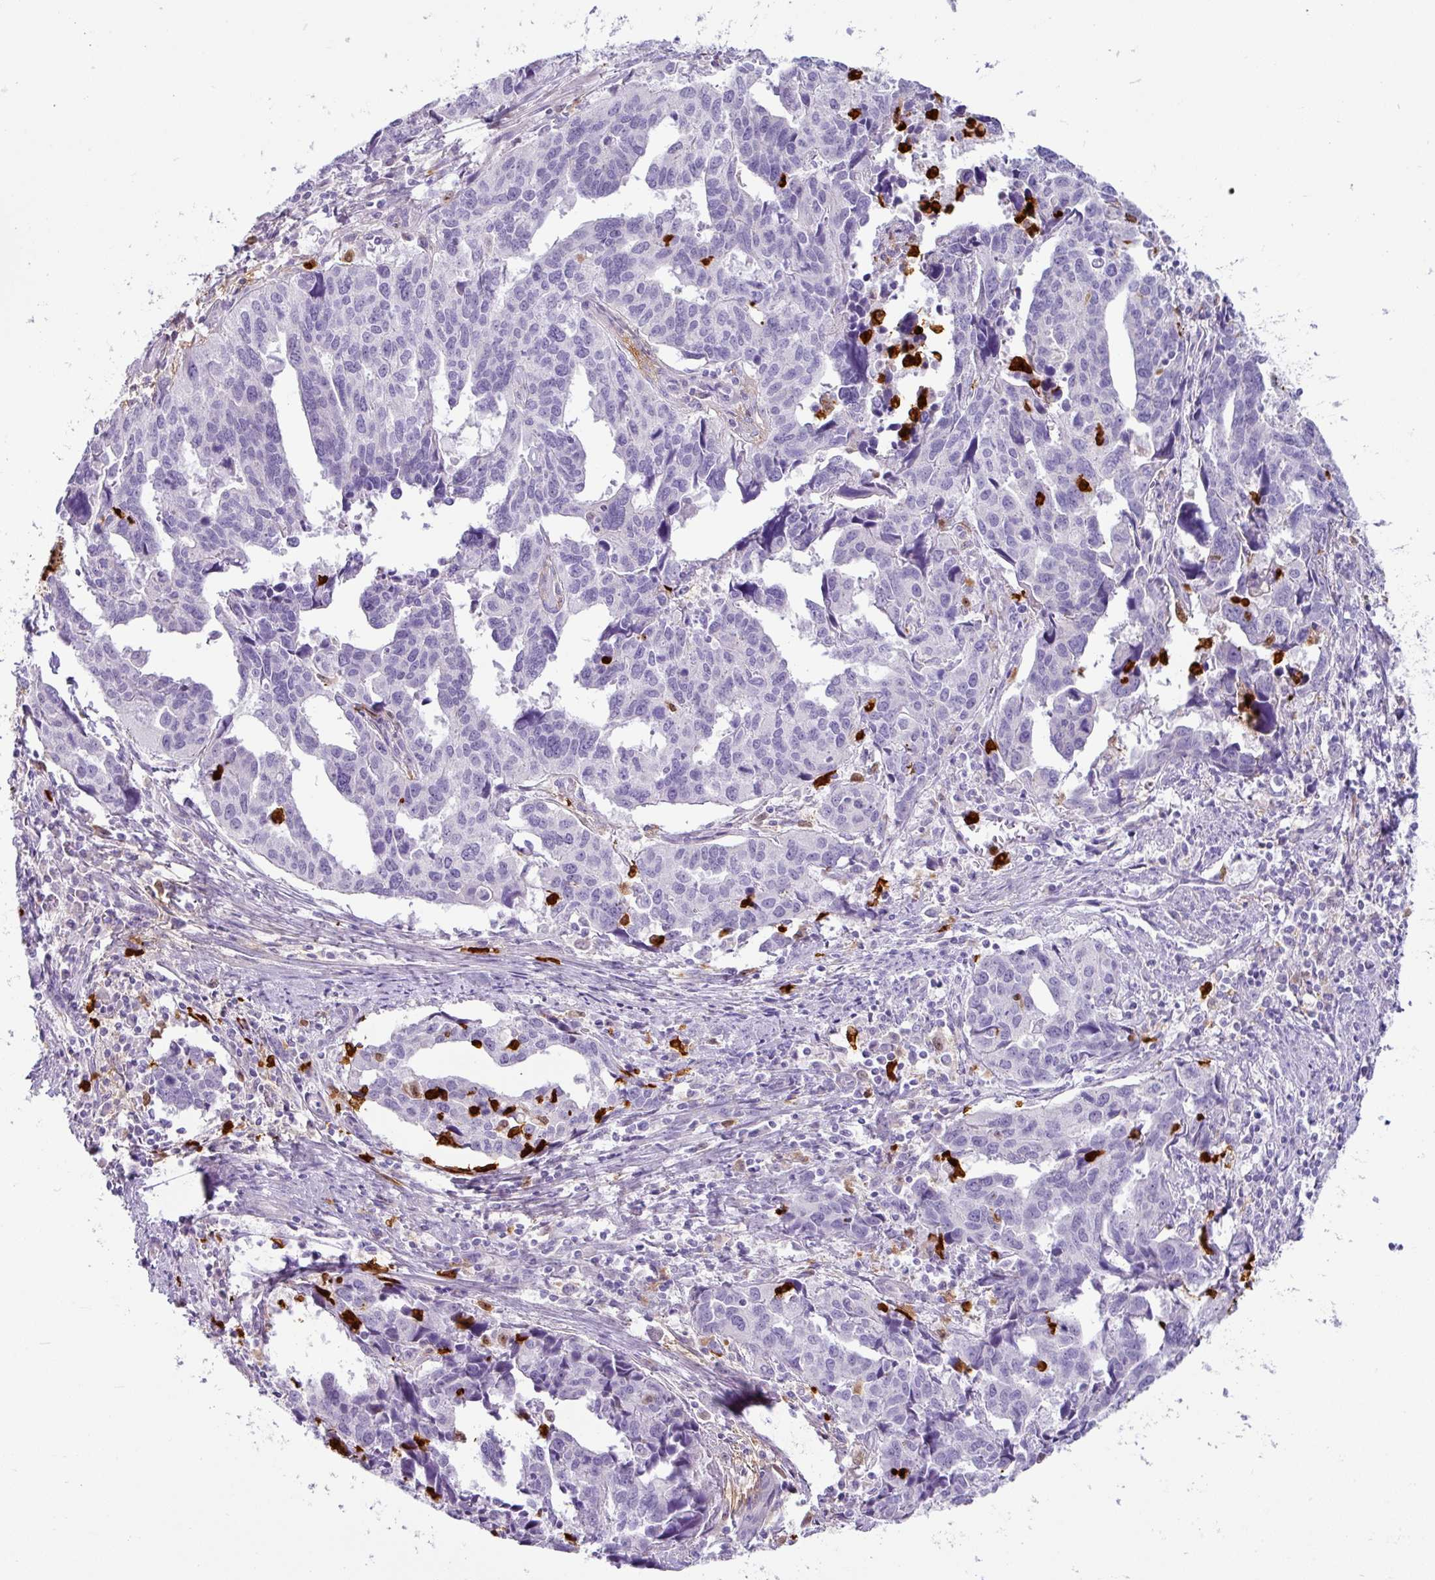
{"staining": {"intensity": "negative", "quantity": "none", "location": "none"}, "tissue": "endometrial cancer", "cell_type": "Tumor cells", "image_type": "cancer", "snomed": [{"axis": "morphology", "description": "Adenocarcinoma, NOS"}, {"axis": "topography", "description": "Endometrium"}], "caption": "An immunohistochemistry (IHC) histopathology image of endometrial cancer is shown. There is no staining in tumor cells of endometrial cancer.", "gene": "SH2D3C", "patient": {"sex": "female", "age": 73}}